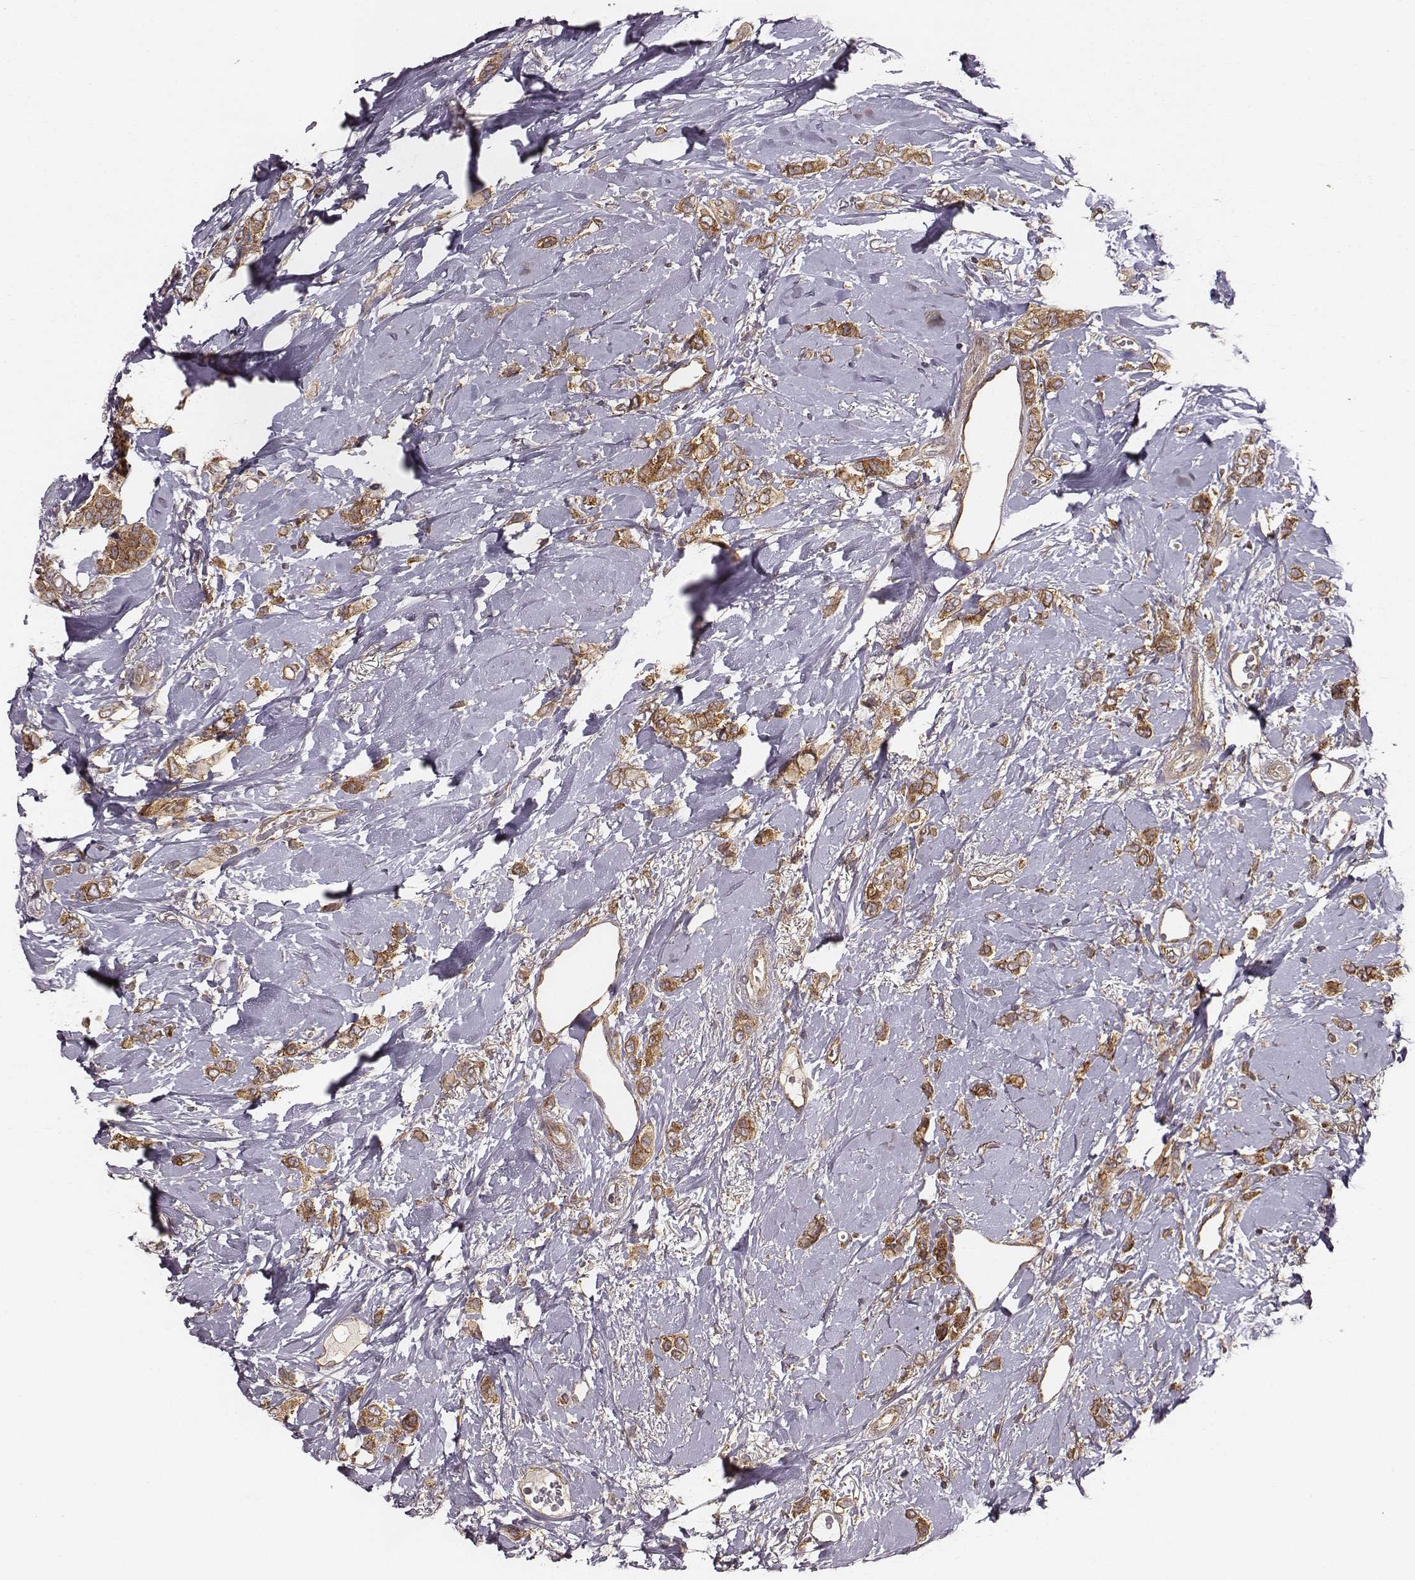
{"staining": {"intensity": "strong", "quantity": ">75%", "location": "cytoplasmic/membranous"}, "tissue": "breast cancer", "cell_type": "Tumor cells", "image_type": "cancer", "snomed": [{"axis": "morphology", "description": "Lobular carcinoma"}, {"axis": "topography", "description": "Breast"}], "caption": "A histopathology image of breast lobular carcinoma stained for a protein reveals strong cytoplasmic/membranous brown staining in tumor cells.", "gene": "VPS26A", "patient": {"sex": "female", "age": 66}}